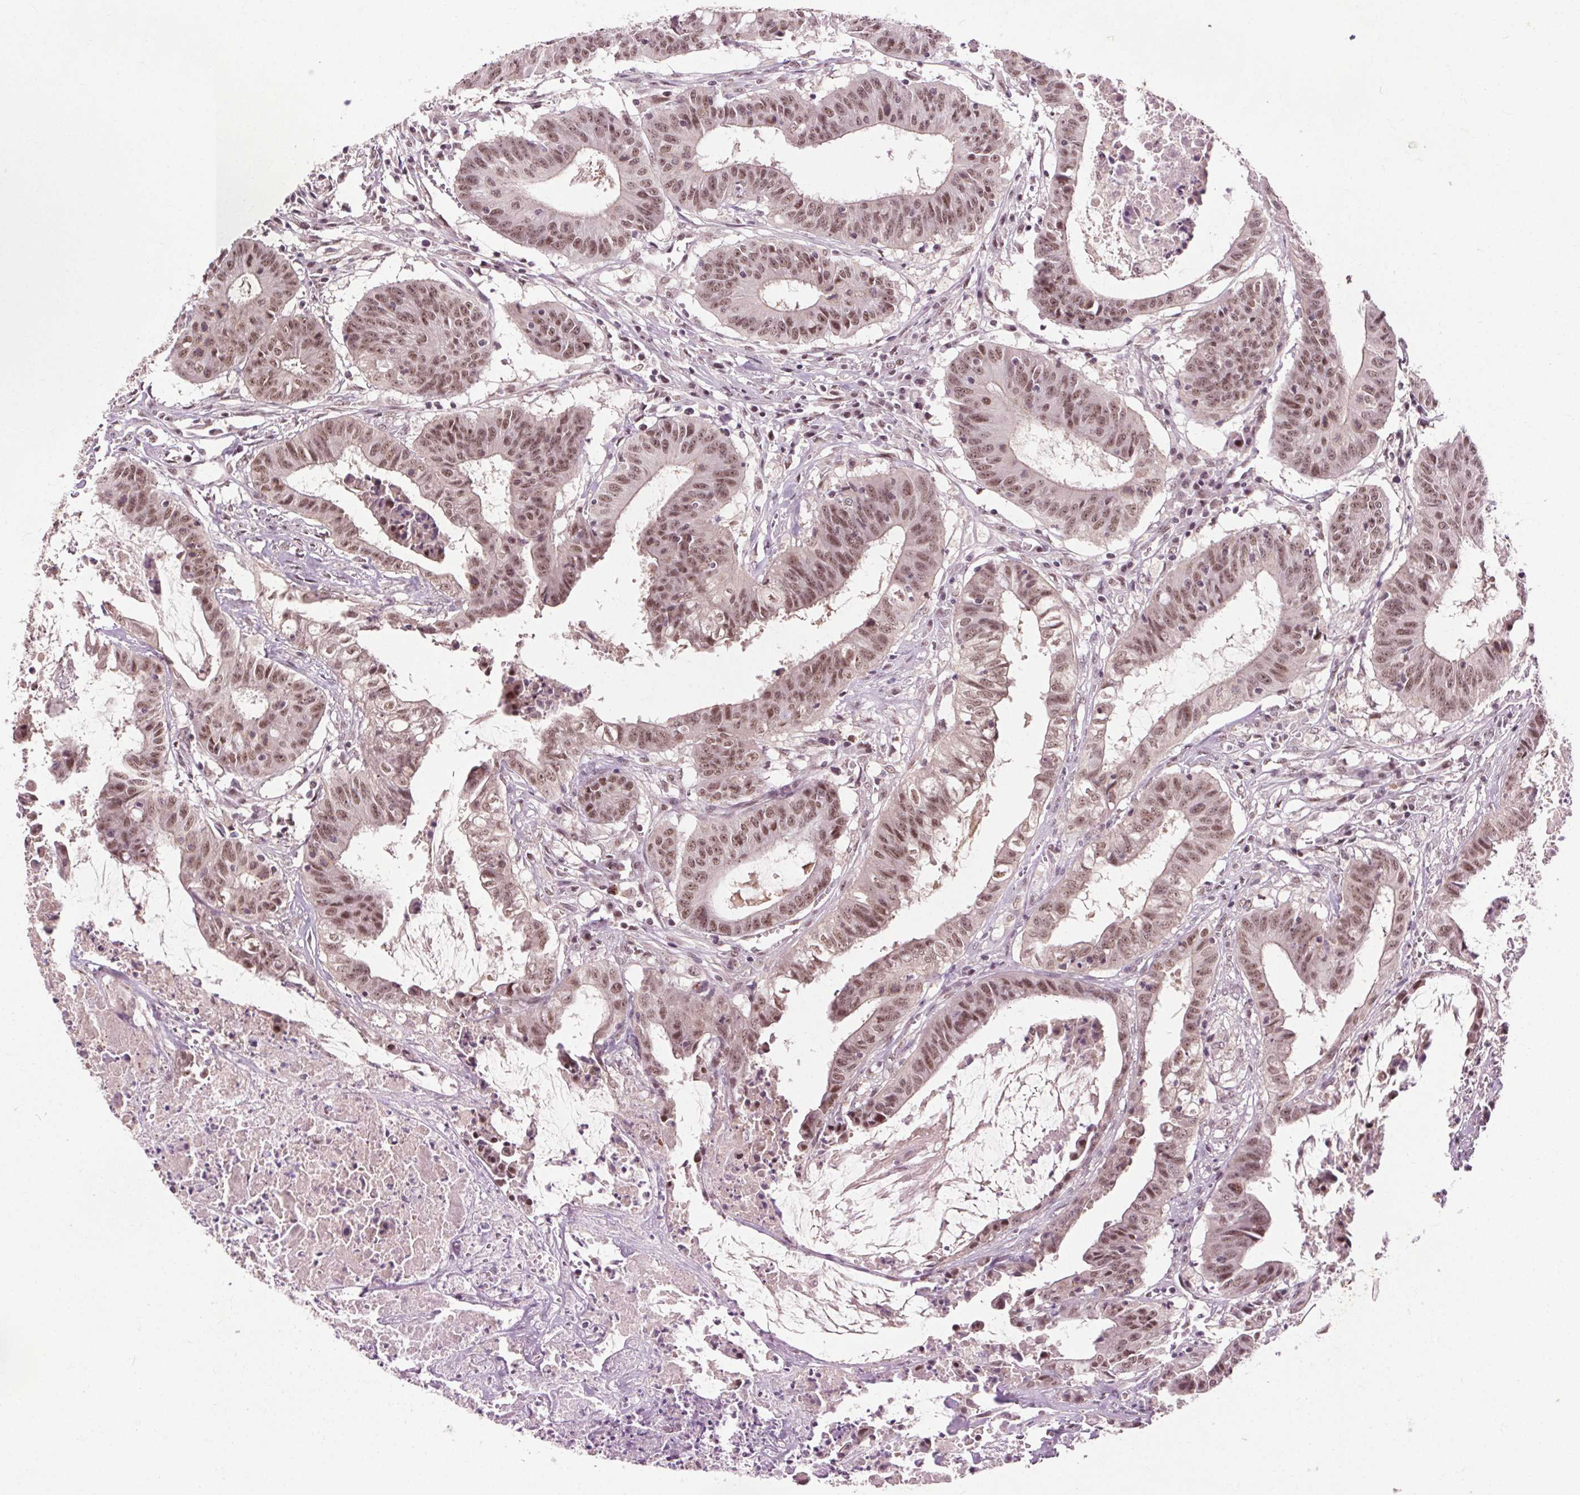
{"staining": {"intensity": "moderate", "quantity": ">75%", "location": "nuclear"}, "tissue": "colorectal cancer", "cell_type": "Tumor cells", "image_type": "cancer", "snomed": [{"axis": "morphology", "description": "Adenocarcinoma, NOS"}, {"axis": "topography", "description": "Colon"}], "caption": "This micrograph shows immunohistochemistry (IHC) staining of colorectal adenocarcinoma, with medium moderate nuclear expression in about >75% of tumor cells.", "gene": "MED6", "patient": {"sex": "male", "age": 33}}